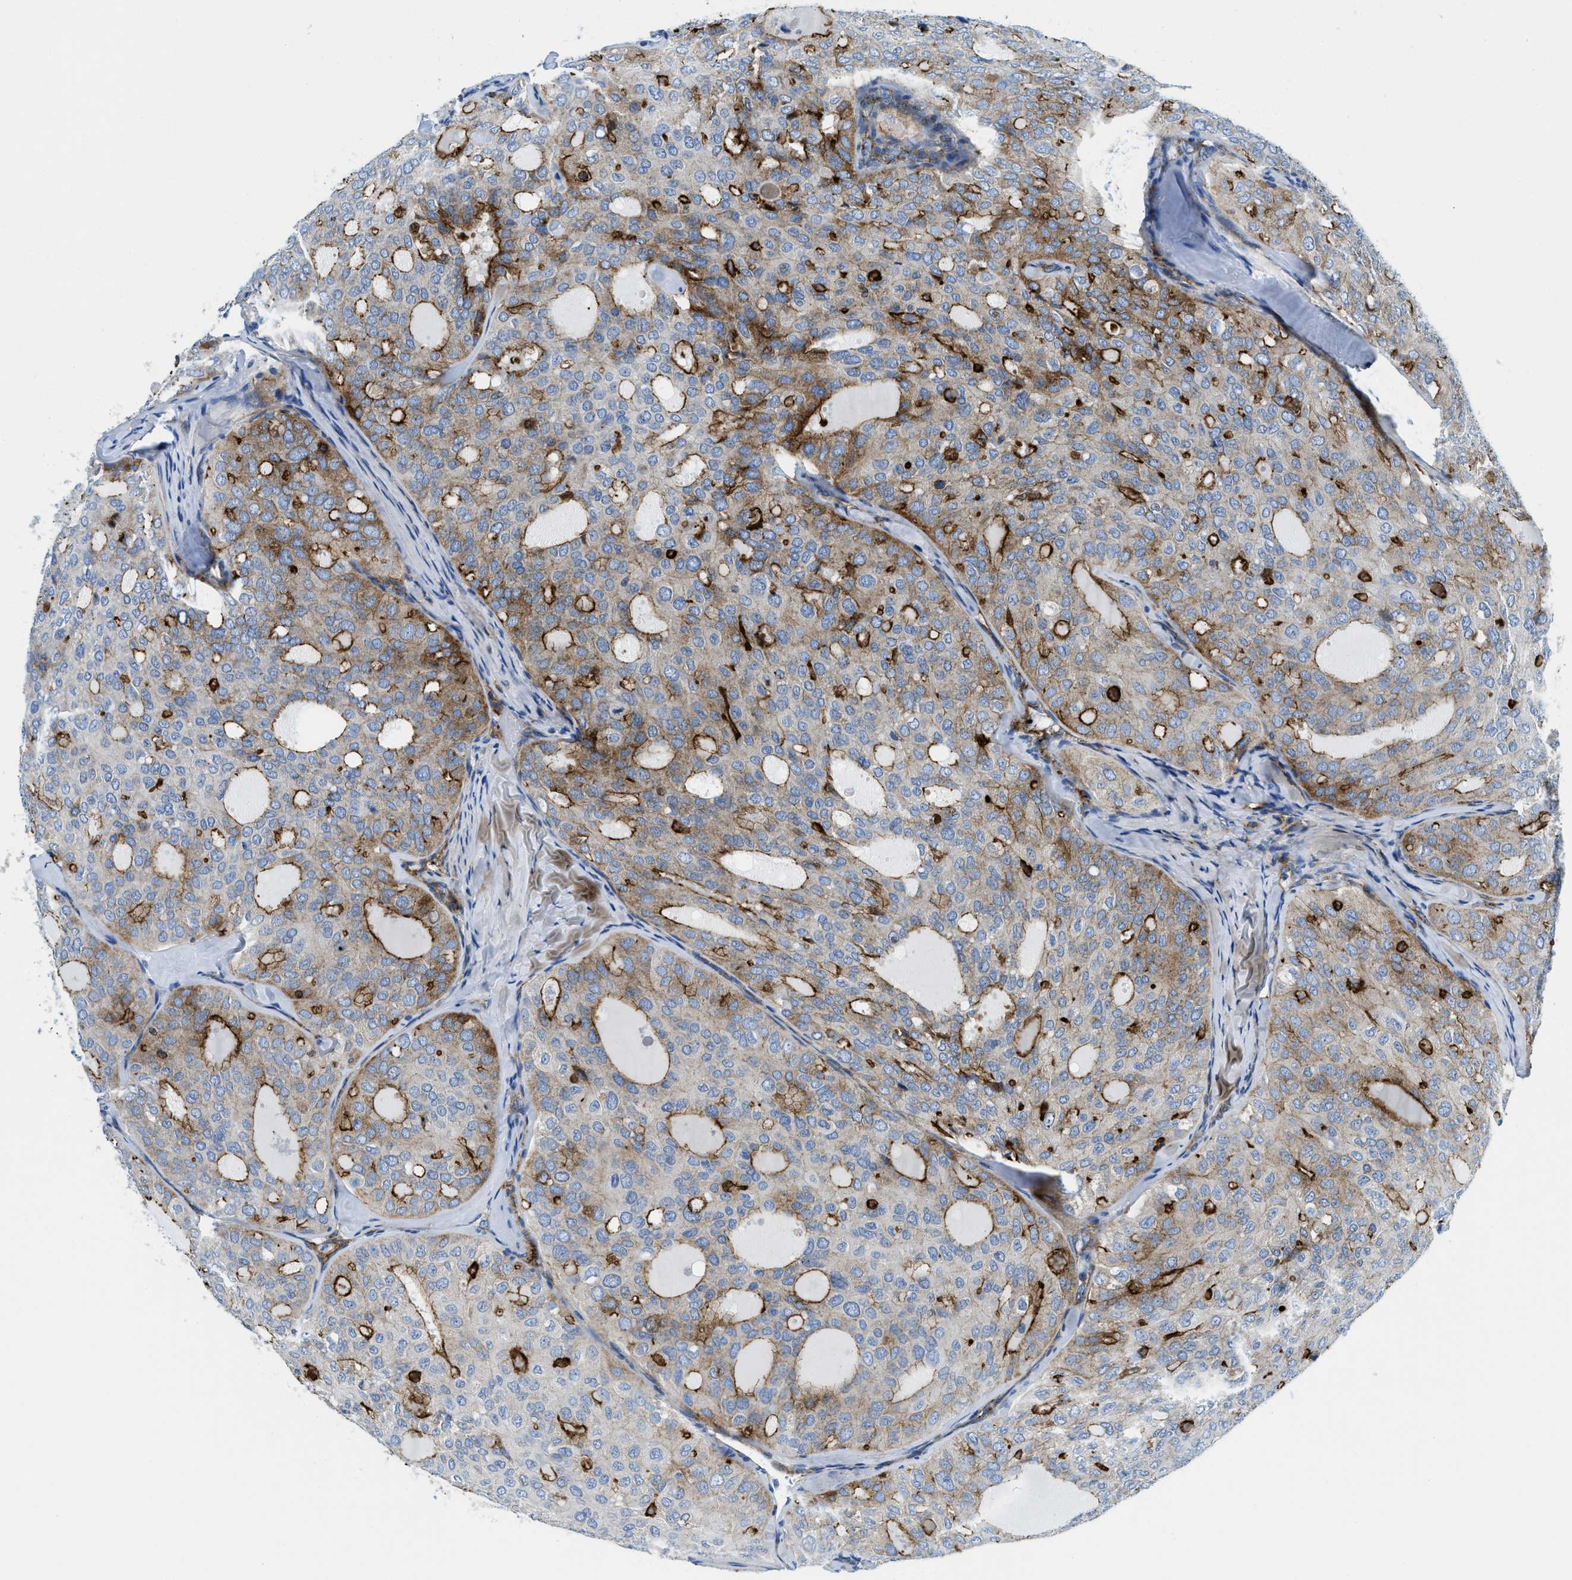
{"staining": {"intensity": "moderate", "quantity": "25%-75%", "location": "cytoplasmic/membranous"}, "tissue": "thyroid cancer", "cell_type": "Tumor cells", "image_type": "cancer", "snomed": [{"axis": "morphology", "description": "Follicular adenoma carcinoma, NOS"}, {"axis": "topography", "description": "Thyroid gland"}], "caption": "Moderate cytoplasmic/membranous expression for a protein is present in about 25%-75% of tumor cells of thyroid cancer (follicular adenoma carcinoma) using immunohistochemistry (IHC).", "gene": "CUTA", "patient": {"sex": "male", "age": 75}}